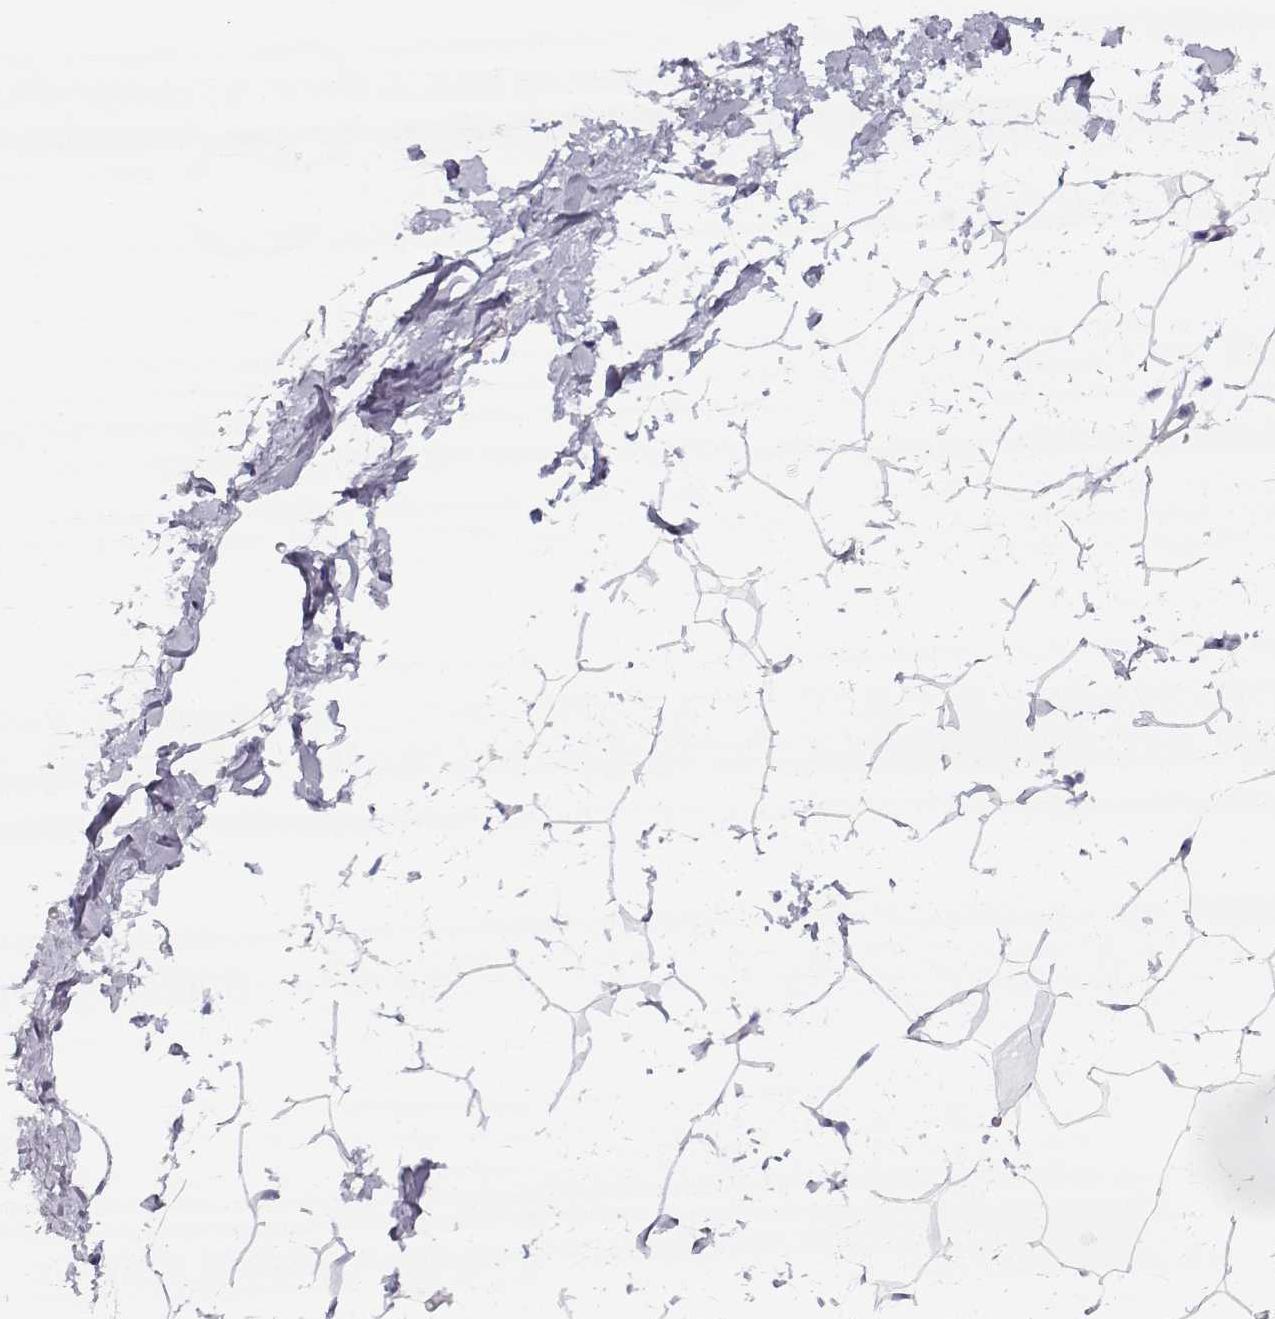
{"staining": {"intensity": "negative", "quantity": "none", "location": "none"}, "tissue": "breast", "cell_type": "Adipocytes", "image_type": "normal", "snomed": [{"axis": "morphology", "description": "Normal tissue, NOS"}, {"axis": "topography", "description": "Breast"}], "caption": "This image is of normal breast stained with IHC to label a protein in brown with the nuclei are counter-stained blue. There is no expression in adipocytes. (Brightfield microscopy of DAB immunohistochemistry at high magnification).", "gene": "CREB3L3", "patient": {"sex": "female", "age": 32}}